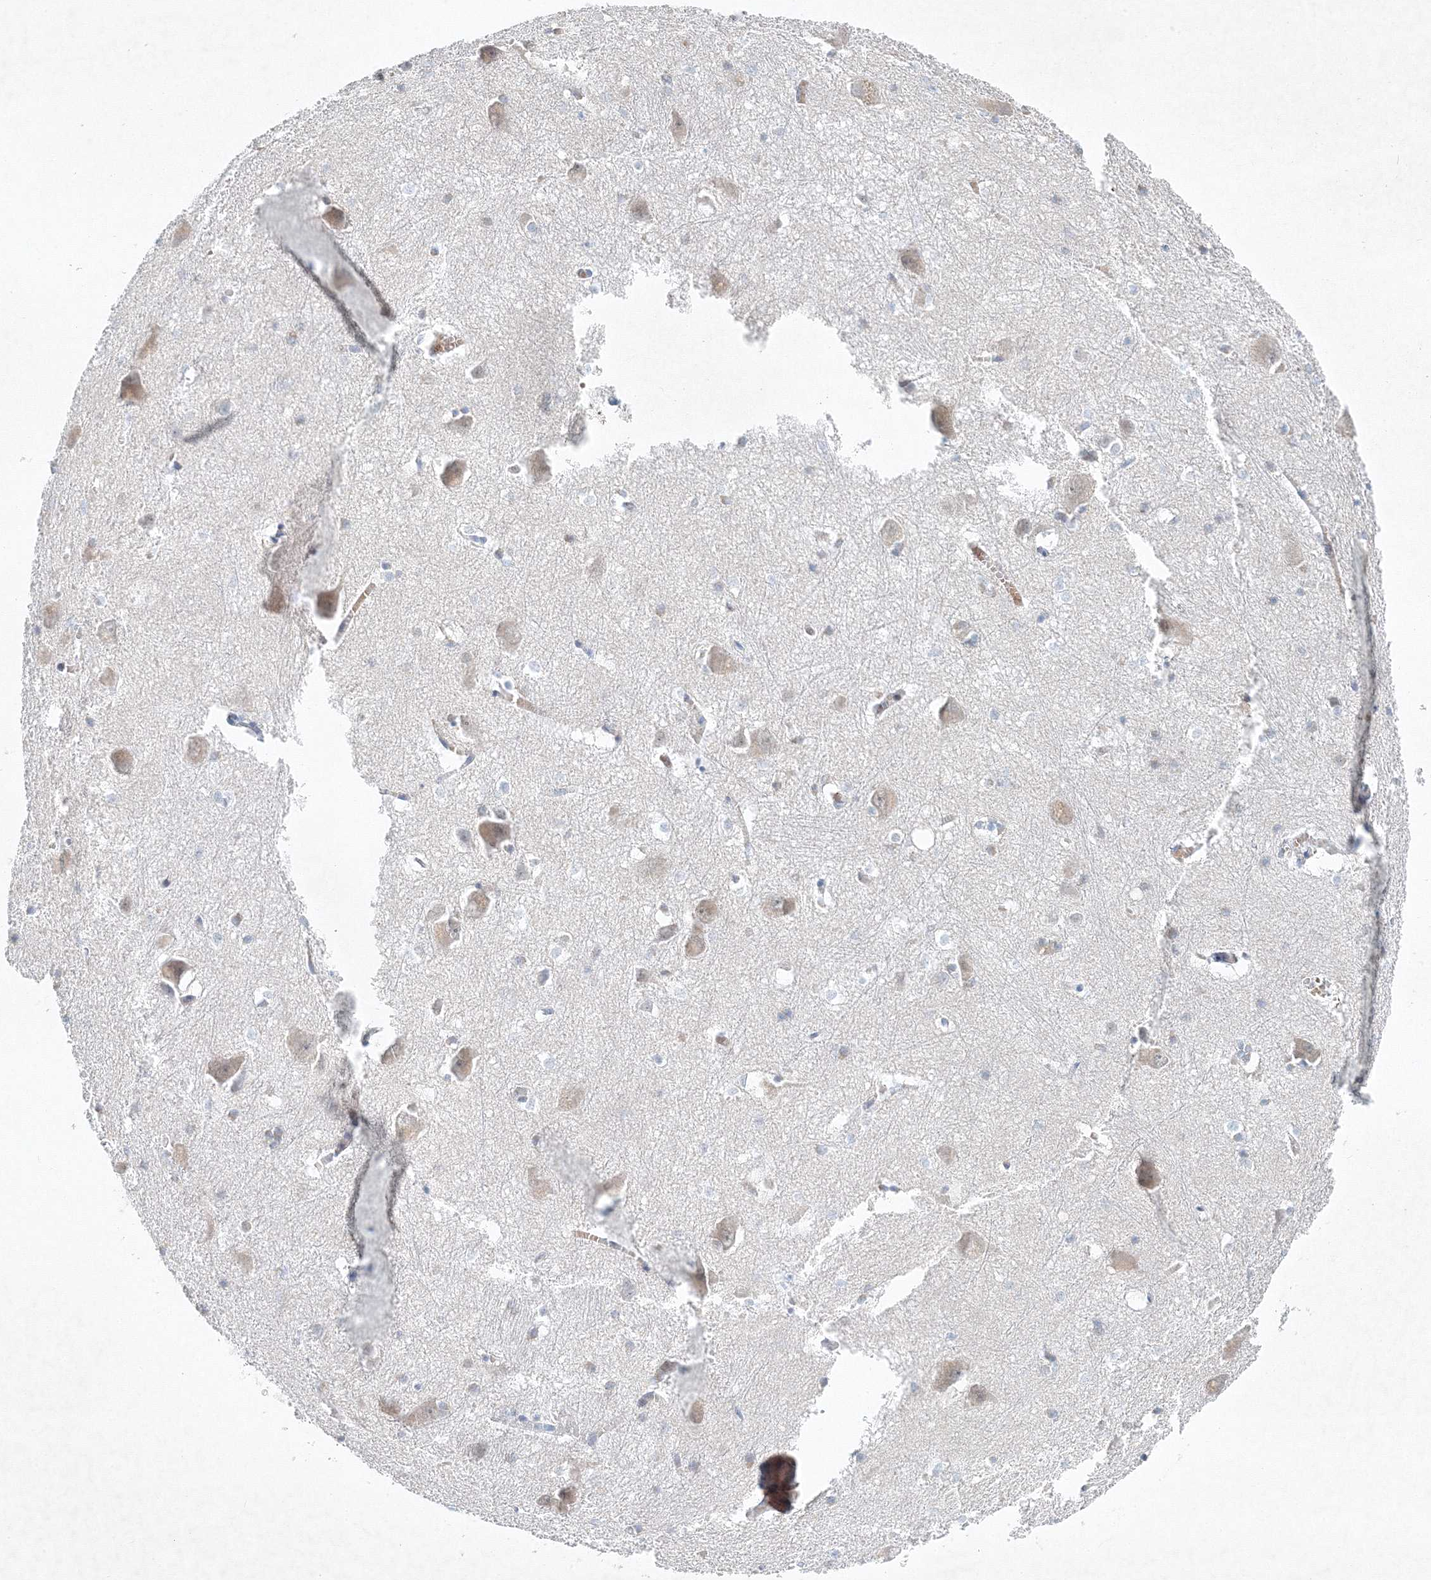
{"staining": {"intensity": "negative", "quantity": "none", "location": "none"}, "tissue": "caudate", "cell_type": "Glial cells", "image_type": "normal", "snomed": [{"axis": "morphology", "description": "Normal tissue, NOS"}, {"axis": "topography", "description": "Lateral ventricle wall"}], "caption": "There is no significant staining in glial cells of caudate. (Brightfield microscopy of DAB (3,3'-diaminobenzidine) immunohistochemistry at high magnification).", "gene": "SH3BP5", "patient": {"sex": "male", "age": 37}}